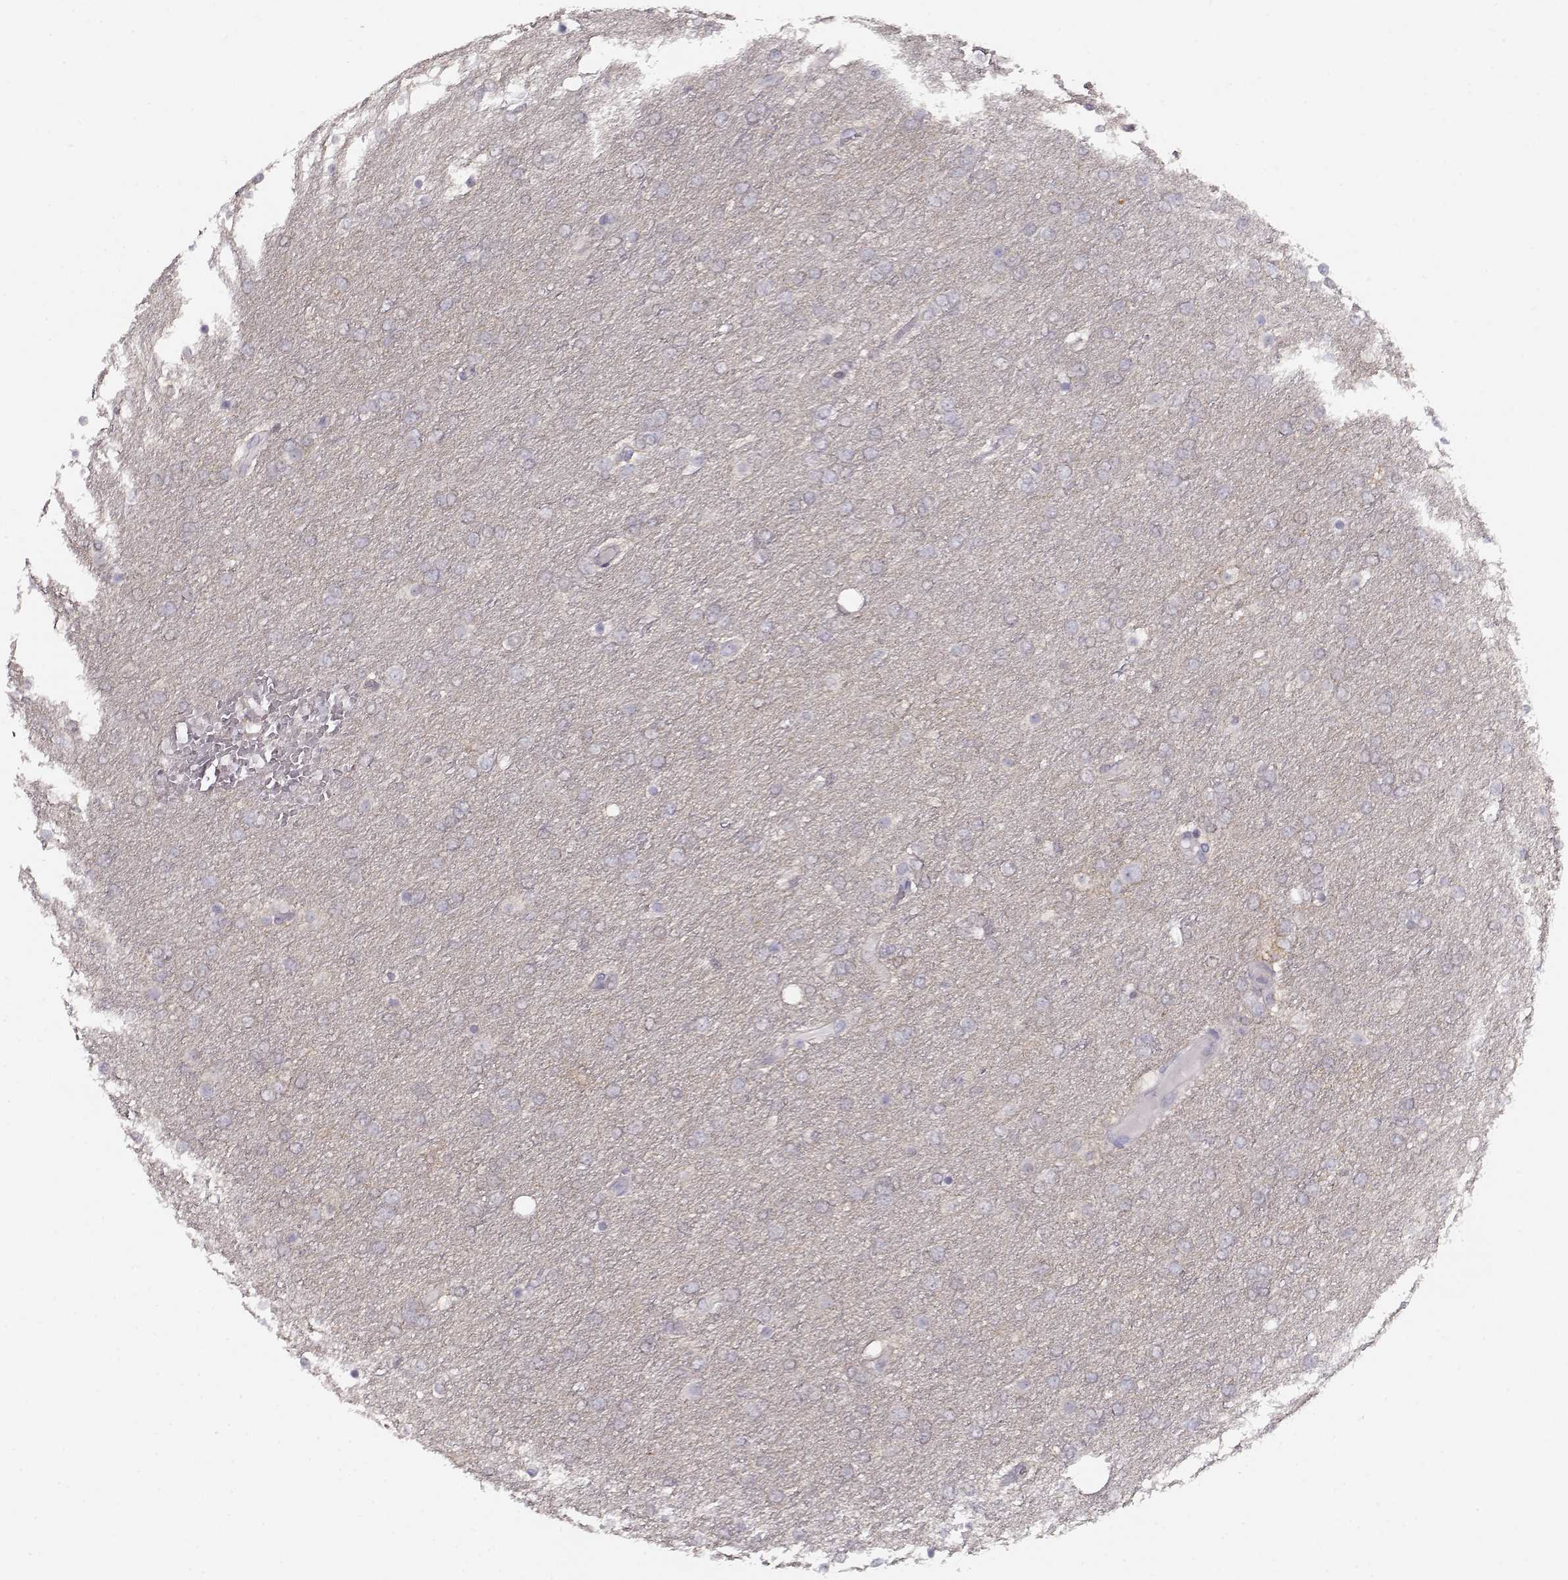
{"staining": {"intensity": "negative", "quantity": "none", "location": "none"}, "tissue": "glioma", "cell_type": "Tumor cells", "image_type": "cancer", "snomed": [{"axis": "morphology", "description": "Glioma, malignant, High grade"}, {"axis": "topography", "description": "Brain"}], "caption": "An immunohistochemistry micrograph of glioma is shown. There is no staining in tumor cells of glioma.", "gene": "NDRG4", "patient": {"sex": "female", "age": 61}}